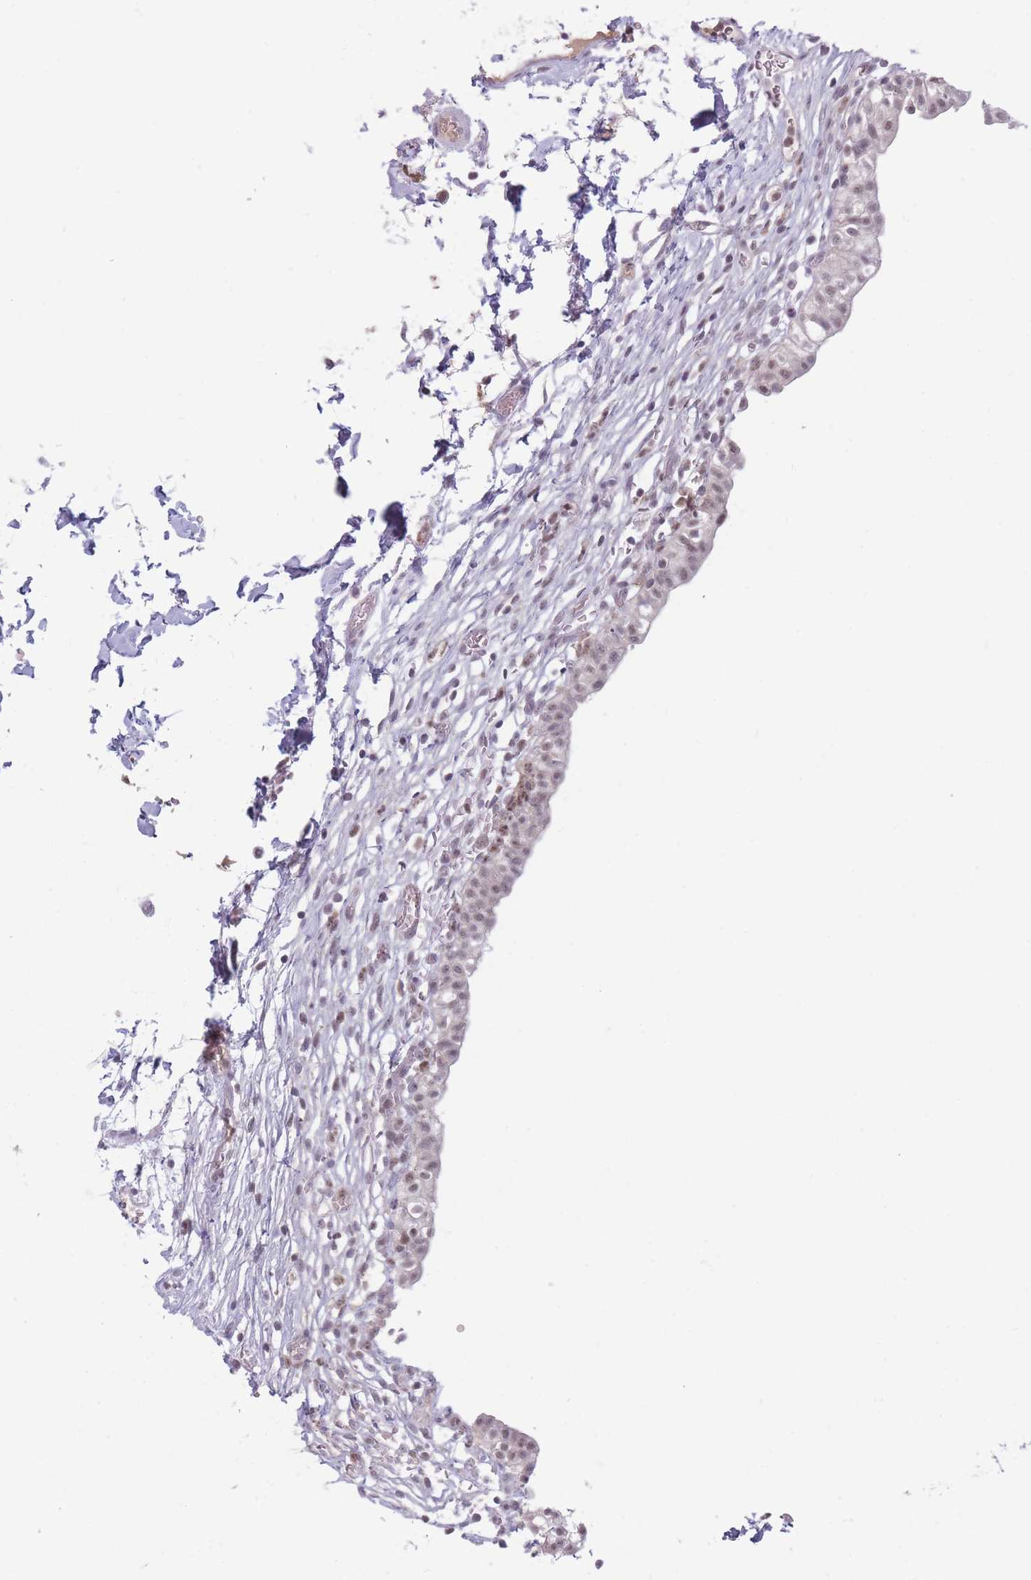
{"staining": {"intensity": "weak", "quantity": "25%-75%", "location": "nuclear"}, "tissue": "urinary bladder", "cell_type": "Urothelial cells", "image_type": "normal", "snomed": [{"axis": "morphology", "description": "Normal tissue, NOS"}, {"axis": "topography", "description": "Urinary bladder"}, {"axis": "topography", "description": "Peripheral nerve tissue"}], "caption": "IHC histopathology image of normal urinary bladder: urinary bladder stained using immunohistochemistry (IHC) reveals low levels of weak protein expression localized specifically in the nuclear of urothelial cells, appearing as a nuclear brown color.", "gene": "ARID3B", "patient": {"sex": "male", "age": 55}}